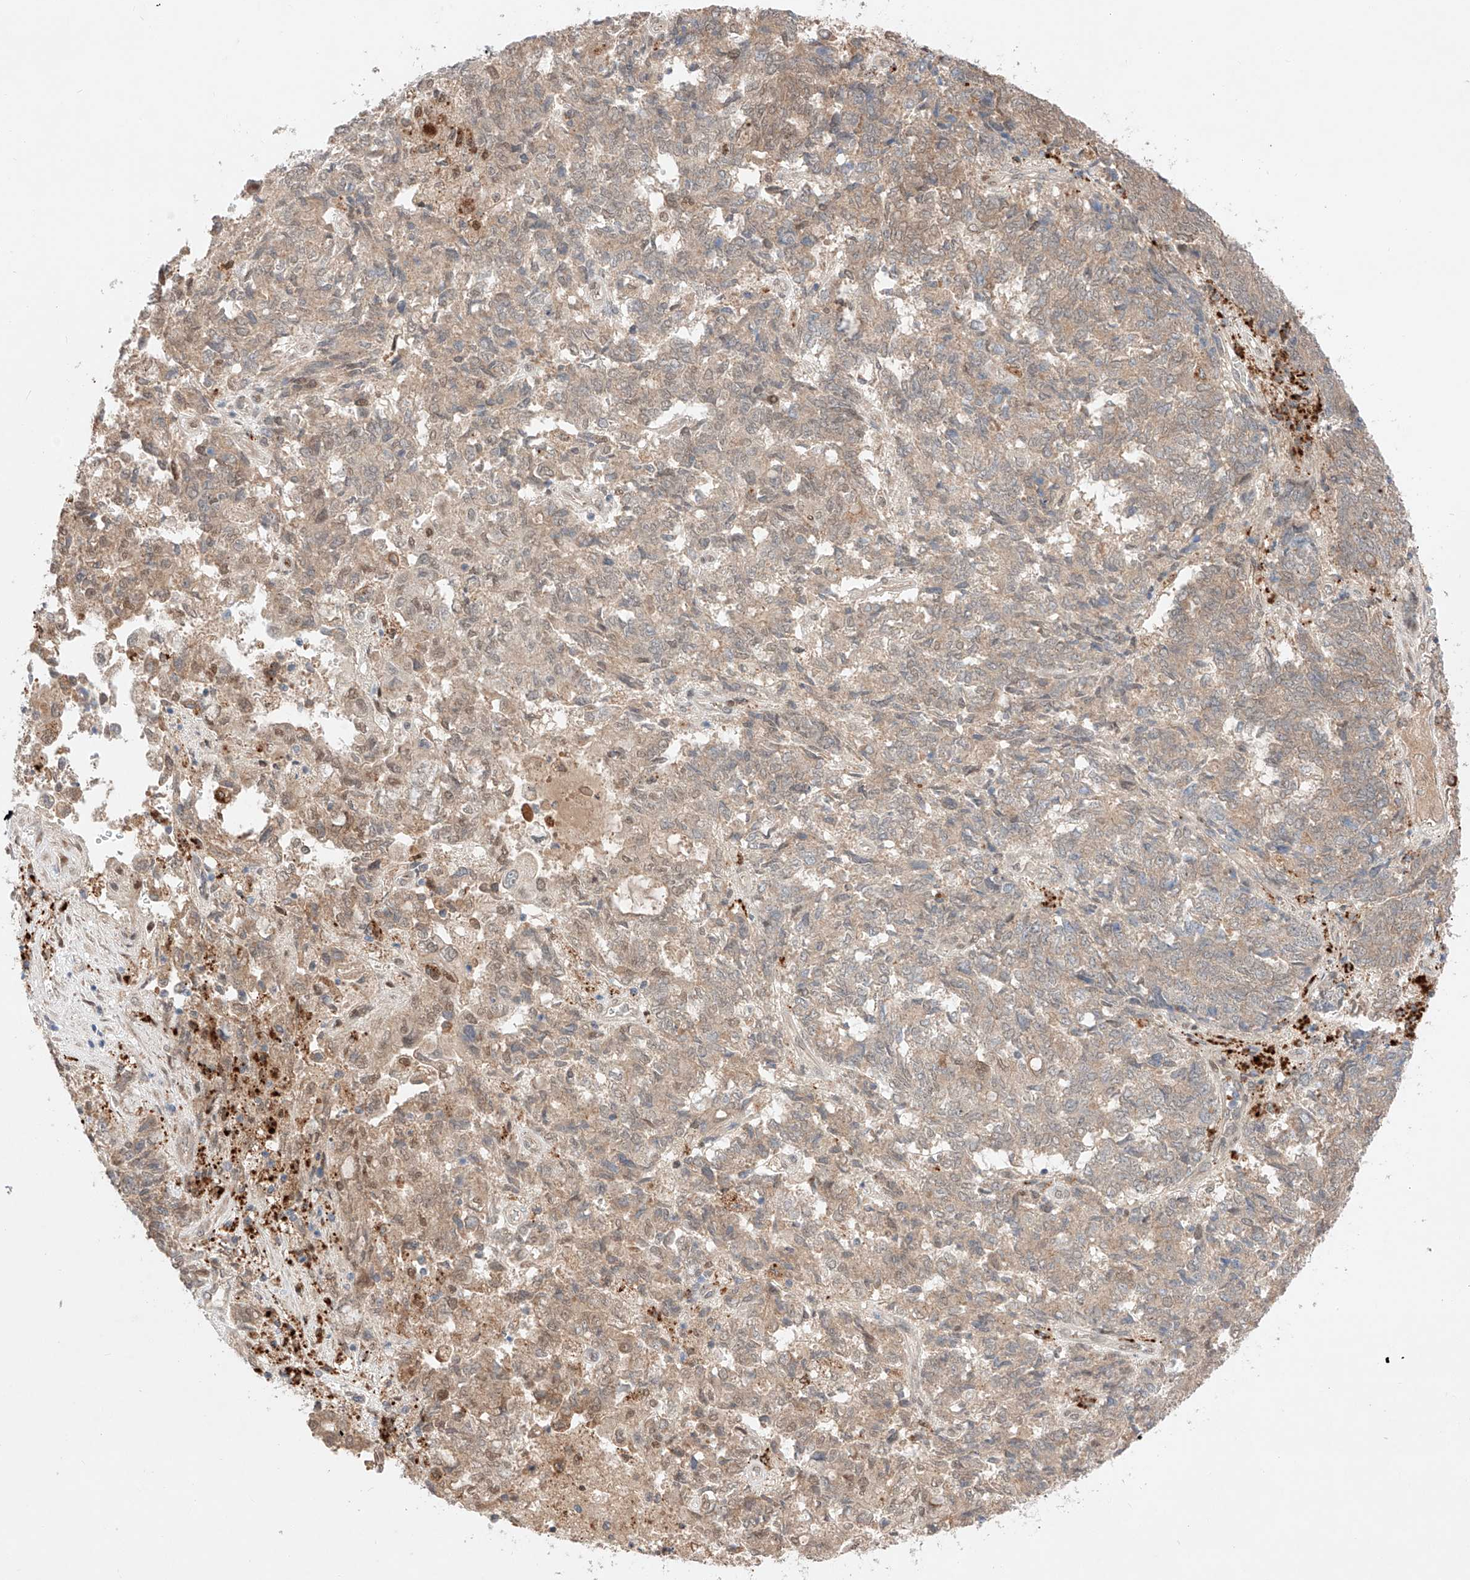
{"staining": {"intensity": "weak", "quantity": "25%-75%", "location": "cytoplasmic/membranous"}, "tissue": "endometrial cancer", "cell_type": "Tumor cells", "image_type": "cancer", "snomed": [{"axis": "morphology", "description": "Adenocarcinoma, NOS"}, {"axis": "topography", "description": "Endometrium"}], "caption": "Endometrial cancer (adenocarcinoma) was stained to show a protein in brown. There is low levels of weak cytoplasmic/membranous expression in about 25%-75% of tumor cells.", "gene": "GCNT1", "patient": {"sex": "female", "age": 80}}